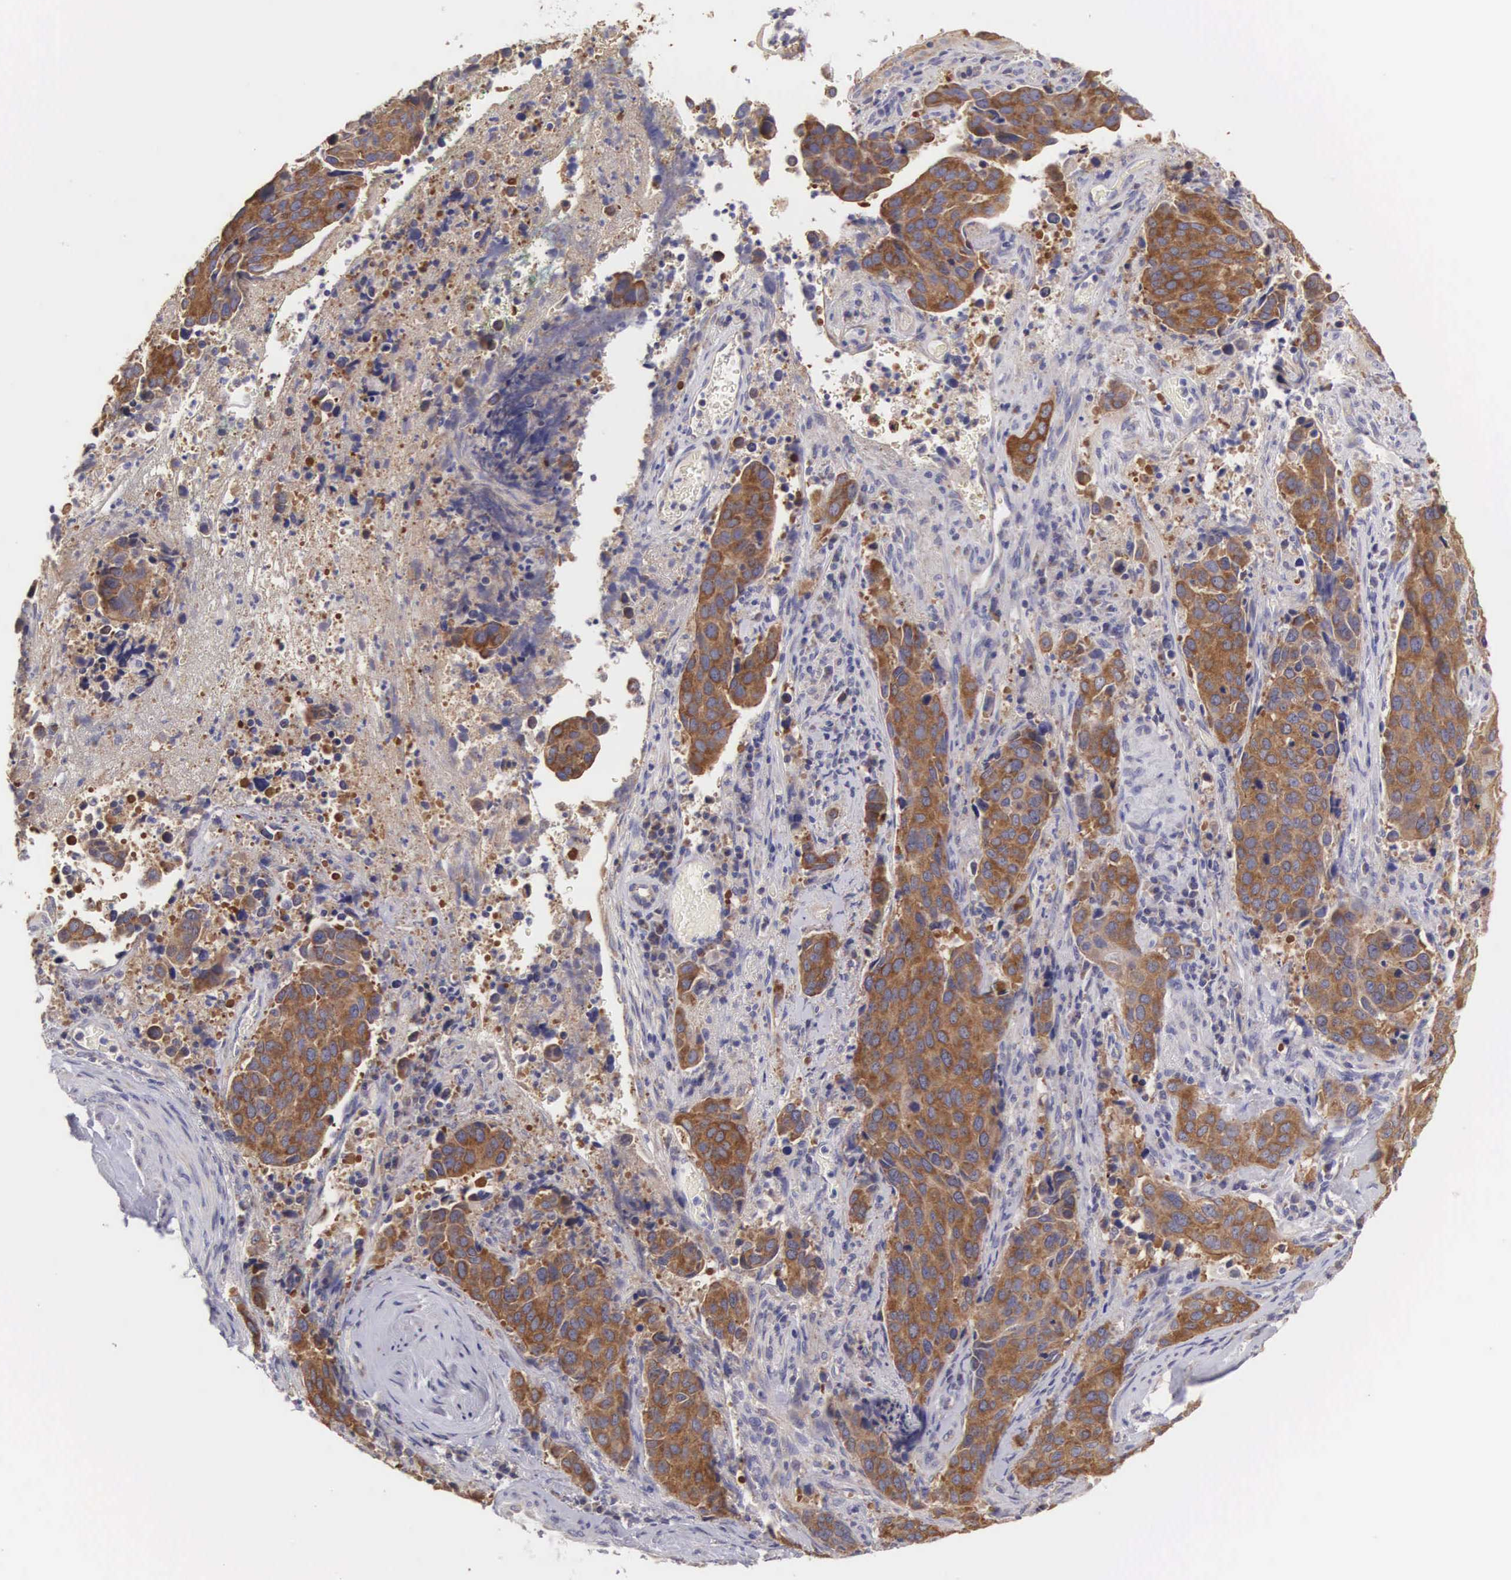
{"staining": {"intensity": "strong", "quantity": ">75%", "location": "cytoplasmic/membranous"}, "tissue": "cervical cancer", "cell_type": "Tumor cells", "image_type": "cancer", "snomed": [{"axis": "morphology", "description": "Squamous cell carcinoma, NOS"}, {"axis": "topography", "description": "Cervix"}], "caption": "Protein staining reveals strong cytoplasmic/membranous positivity in approximately >75% of tumor cells in cervical cancer (squamous cell carcinoma).", "gene": "TXLNG", "patient": {"sex": "female", "age": 57}}